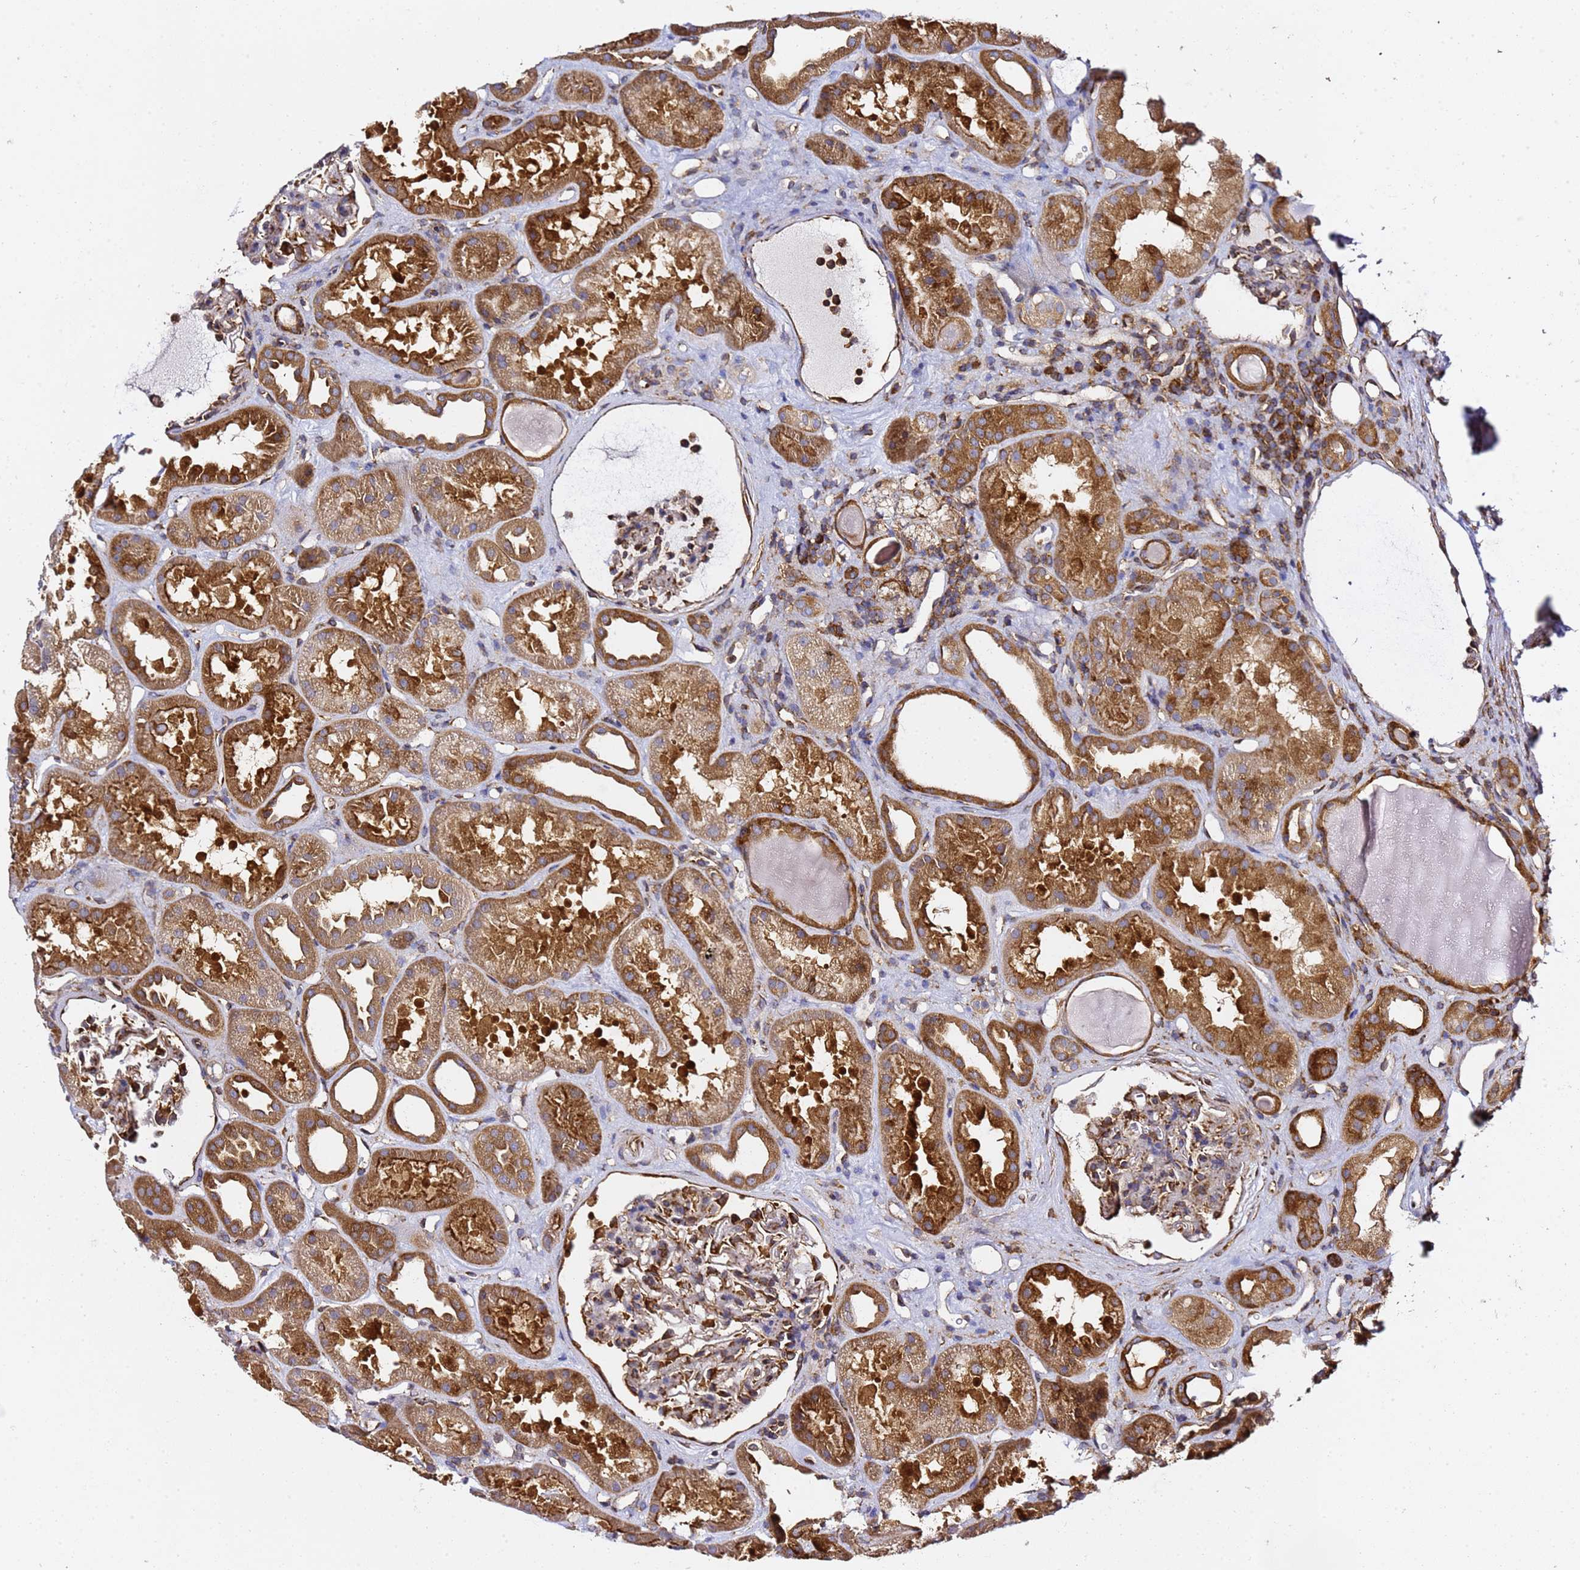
{"staining": {"intensity": "moderate", "quantity": "<25%", "location": "cytoplasmic/membranous"}, "tissue": "kidney", "cell_type": "Cells in glomeruli", "image_type": "normal", "snomed": [{"axis": "morphology", "description": "Normal tissue, NOS"}, {"axis": "topography", "description": "Kidney"}], "caption": "A low amount of moderate cytoplasmic/membranous positivity is identified in approximately <25% of cells in glomeruli in unremarkable kidney.", "gene": "TPST1", "patient": {"sex": "male", "age": 61}}